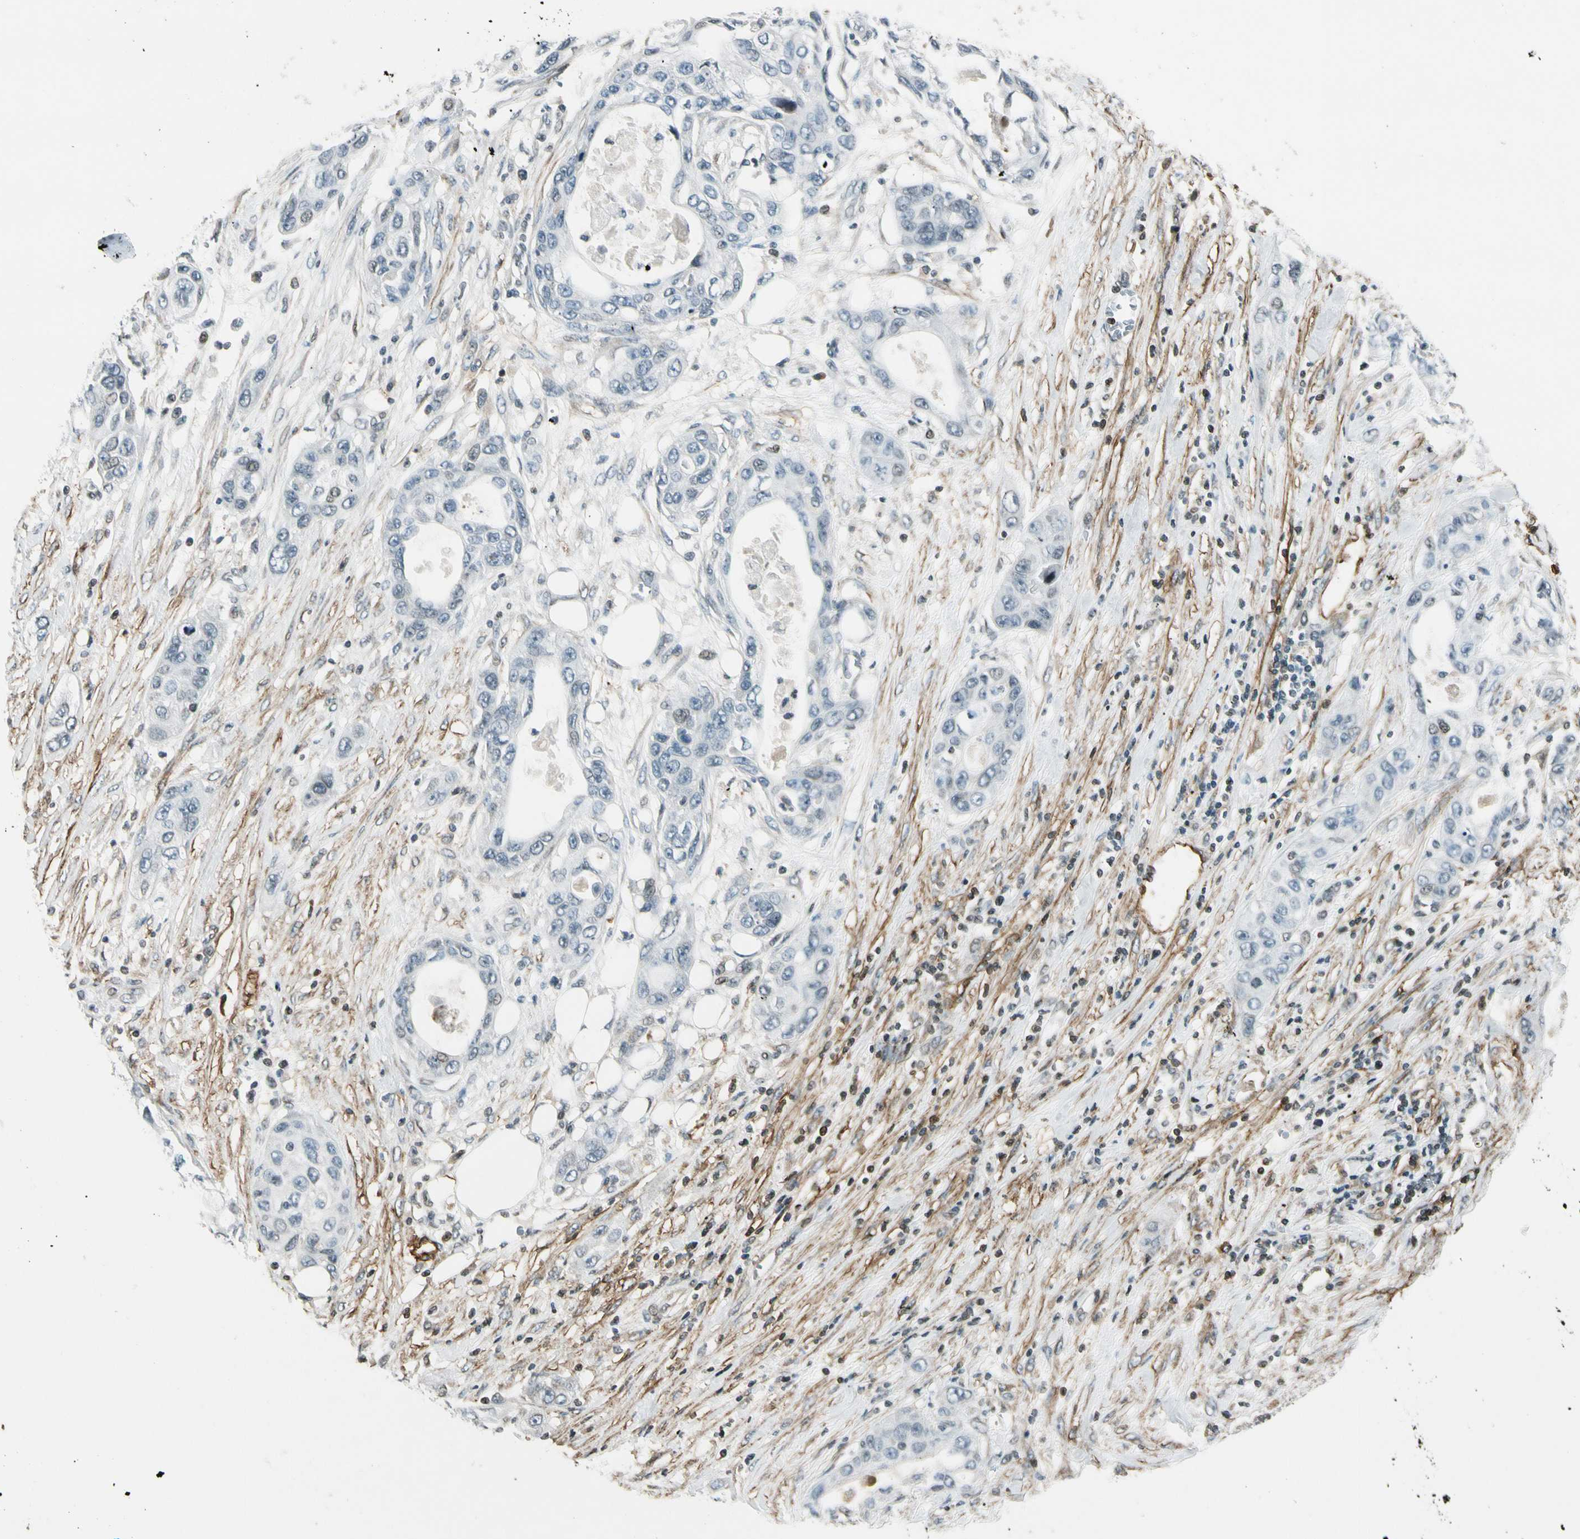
{"staining": {"intensity": "negative", "quantity": "none", "location": "none"}, "tissue": "pancreatic cancer", "cell_type": "Tumor cells", "image_type": "cancer", "snomed": [{"axis": "morphology", "description": "Adenocarcinoma, NOS"}, {"axis": "topography", "description": "Pancreas"}], "caption": "Immunohistochemistry (IHC) histopathology image of neoplastic tissue: human pancreatic cancer stained with DAB (3,3'-diaminobenzidine) reveals no significant protein staining in tumor cells.", "gene": "PDPN", "patient": {"sex": "female", "age": 70}}